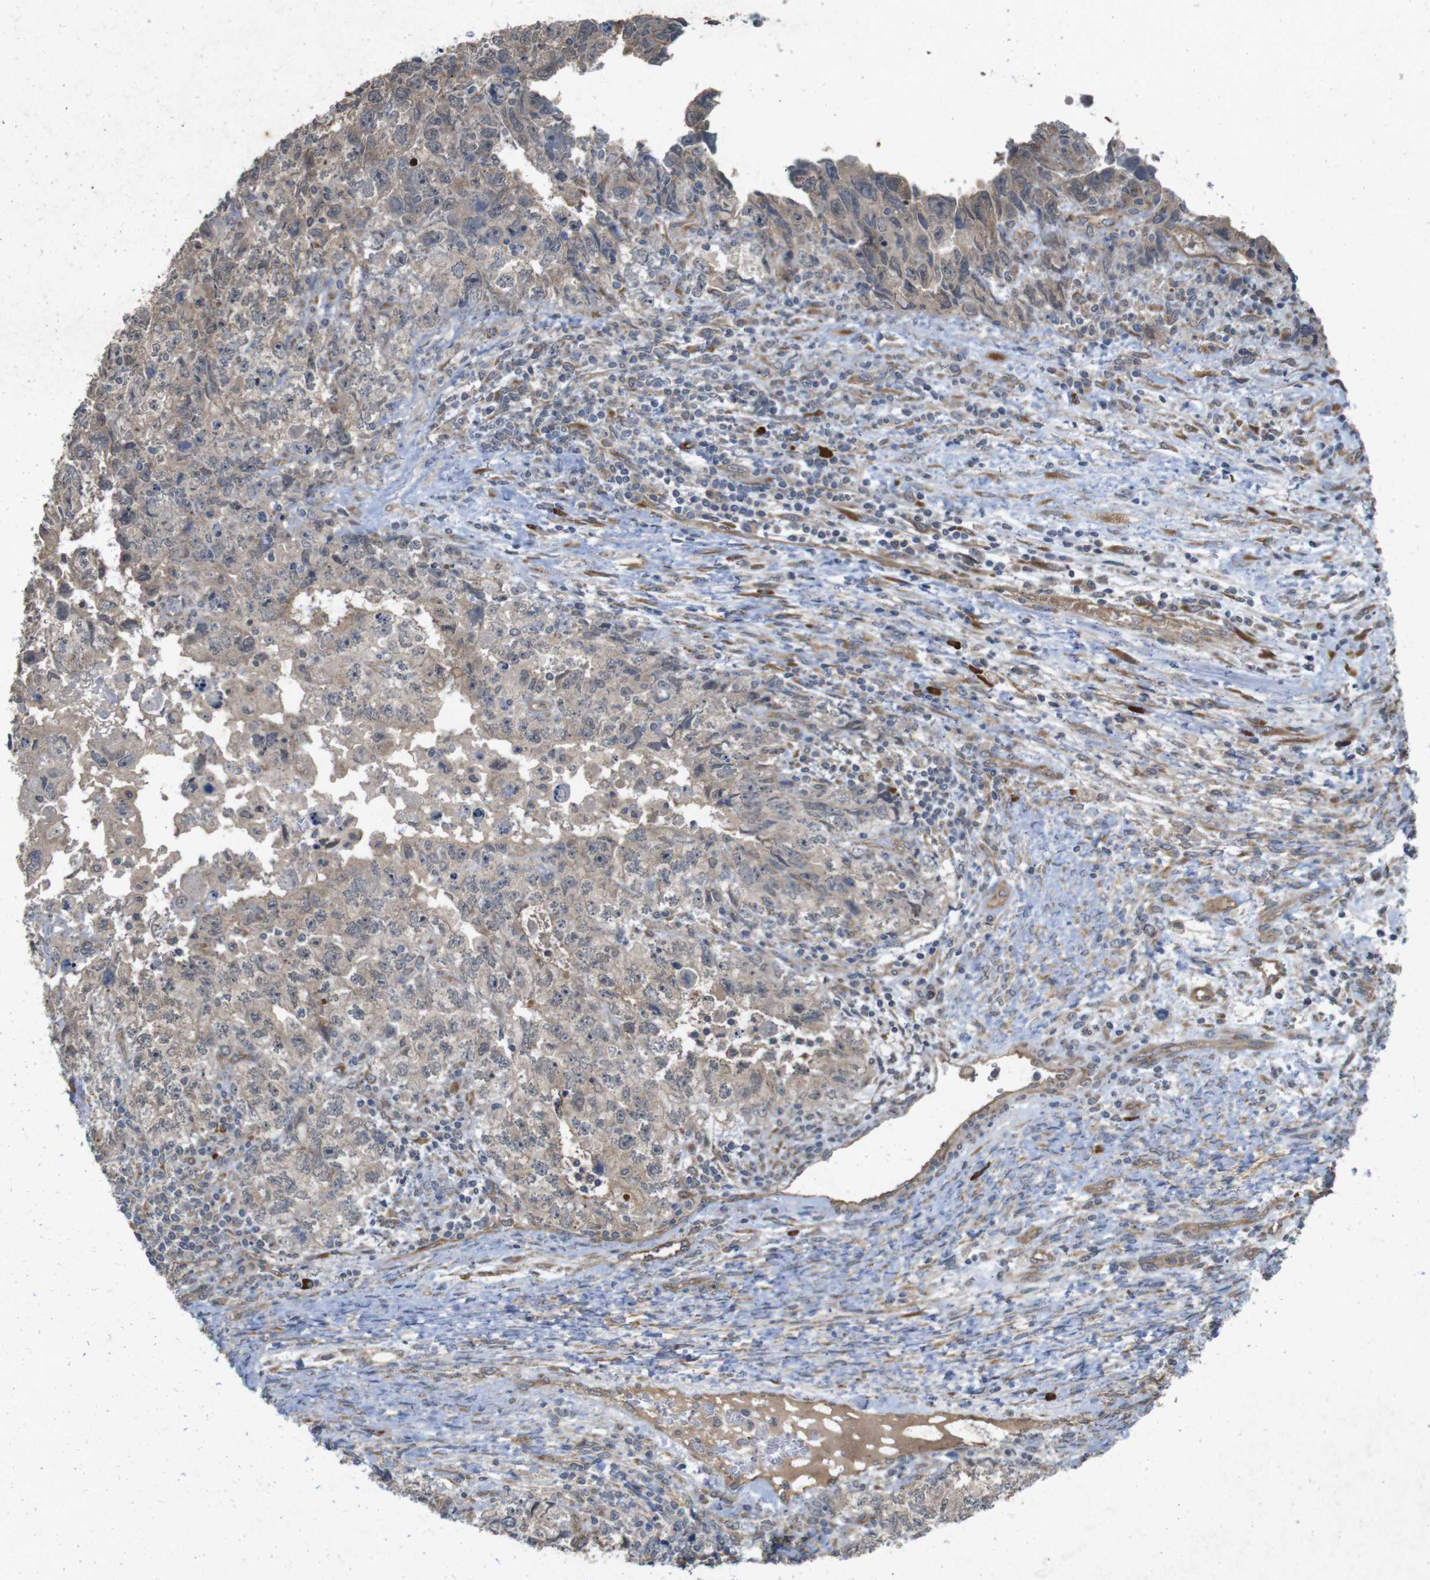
{"staining": {"intensity": "weak", "quantity": "25%-75%", "location": "cytoplasmic/membranous"}, "tissue": "testis cancer", "cell_type": "Tumor cells", "image_type": "cancer", "snomed": [{"axis": "morphology", "description": "Carcinoma, Embryonal, NOS"}, {"axis": "topography", "description": "Testis"}], "caption": "Testis cancer (embryonal carcinoma) stained for a protein demonstrates weak cytoplasmic/membranous positivity in tumor cells.", "gene": "FLCN", "patient": {"sex": "male", "age": 36}}